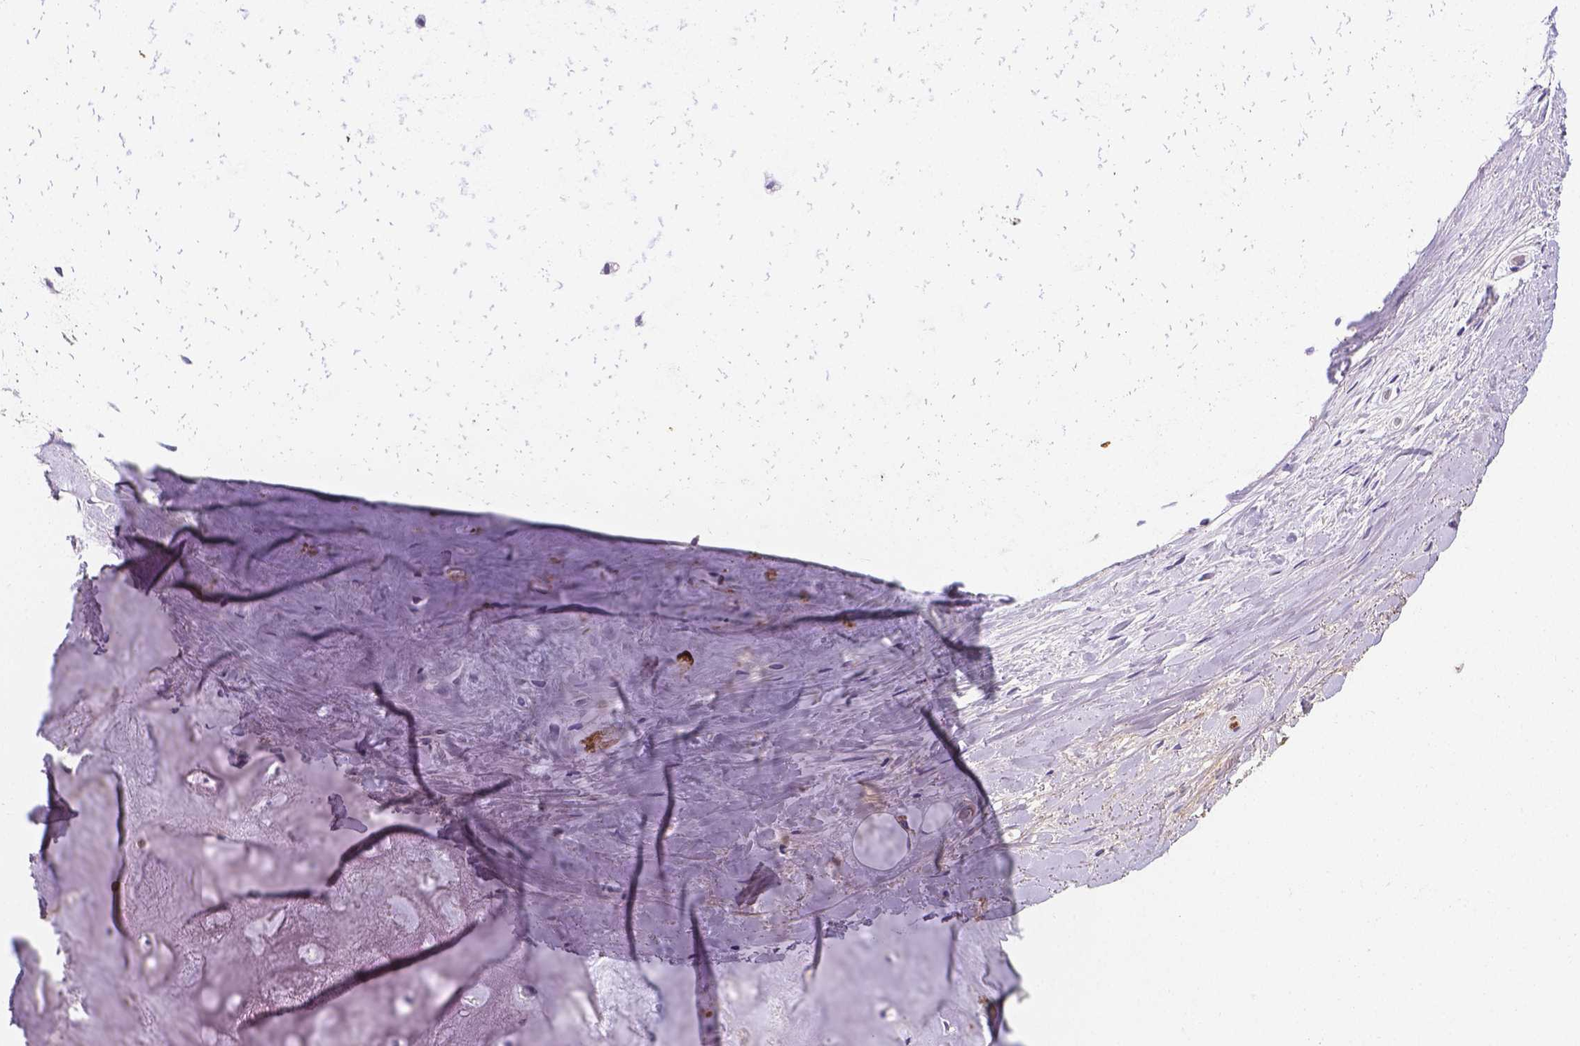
{"staining": {"intensity": "negative", "quantity": "none", "location": "none"}, "tissue": "adipose tissue", "cell_type": "Adipocytes", "image_type": "normal", "snomed": [{"axis": "morphology", "description": "Normal tissue, NOS"}, {"axis": "topography", "description": "Cartilage tissue"}], "caption": "Immunohistochemistry photomicrograph of normal adipose tissue: human adipose tissue stained with DAB (3,3'-diaminobenzidine) demonstrates no significant protein expression in adipocytes.", "gene": "APOE", "patient": {"sex": "male", "age": 57}}